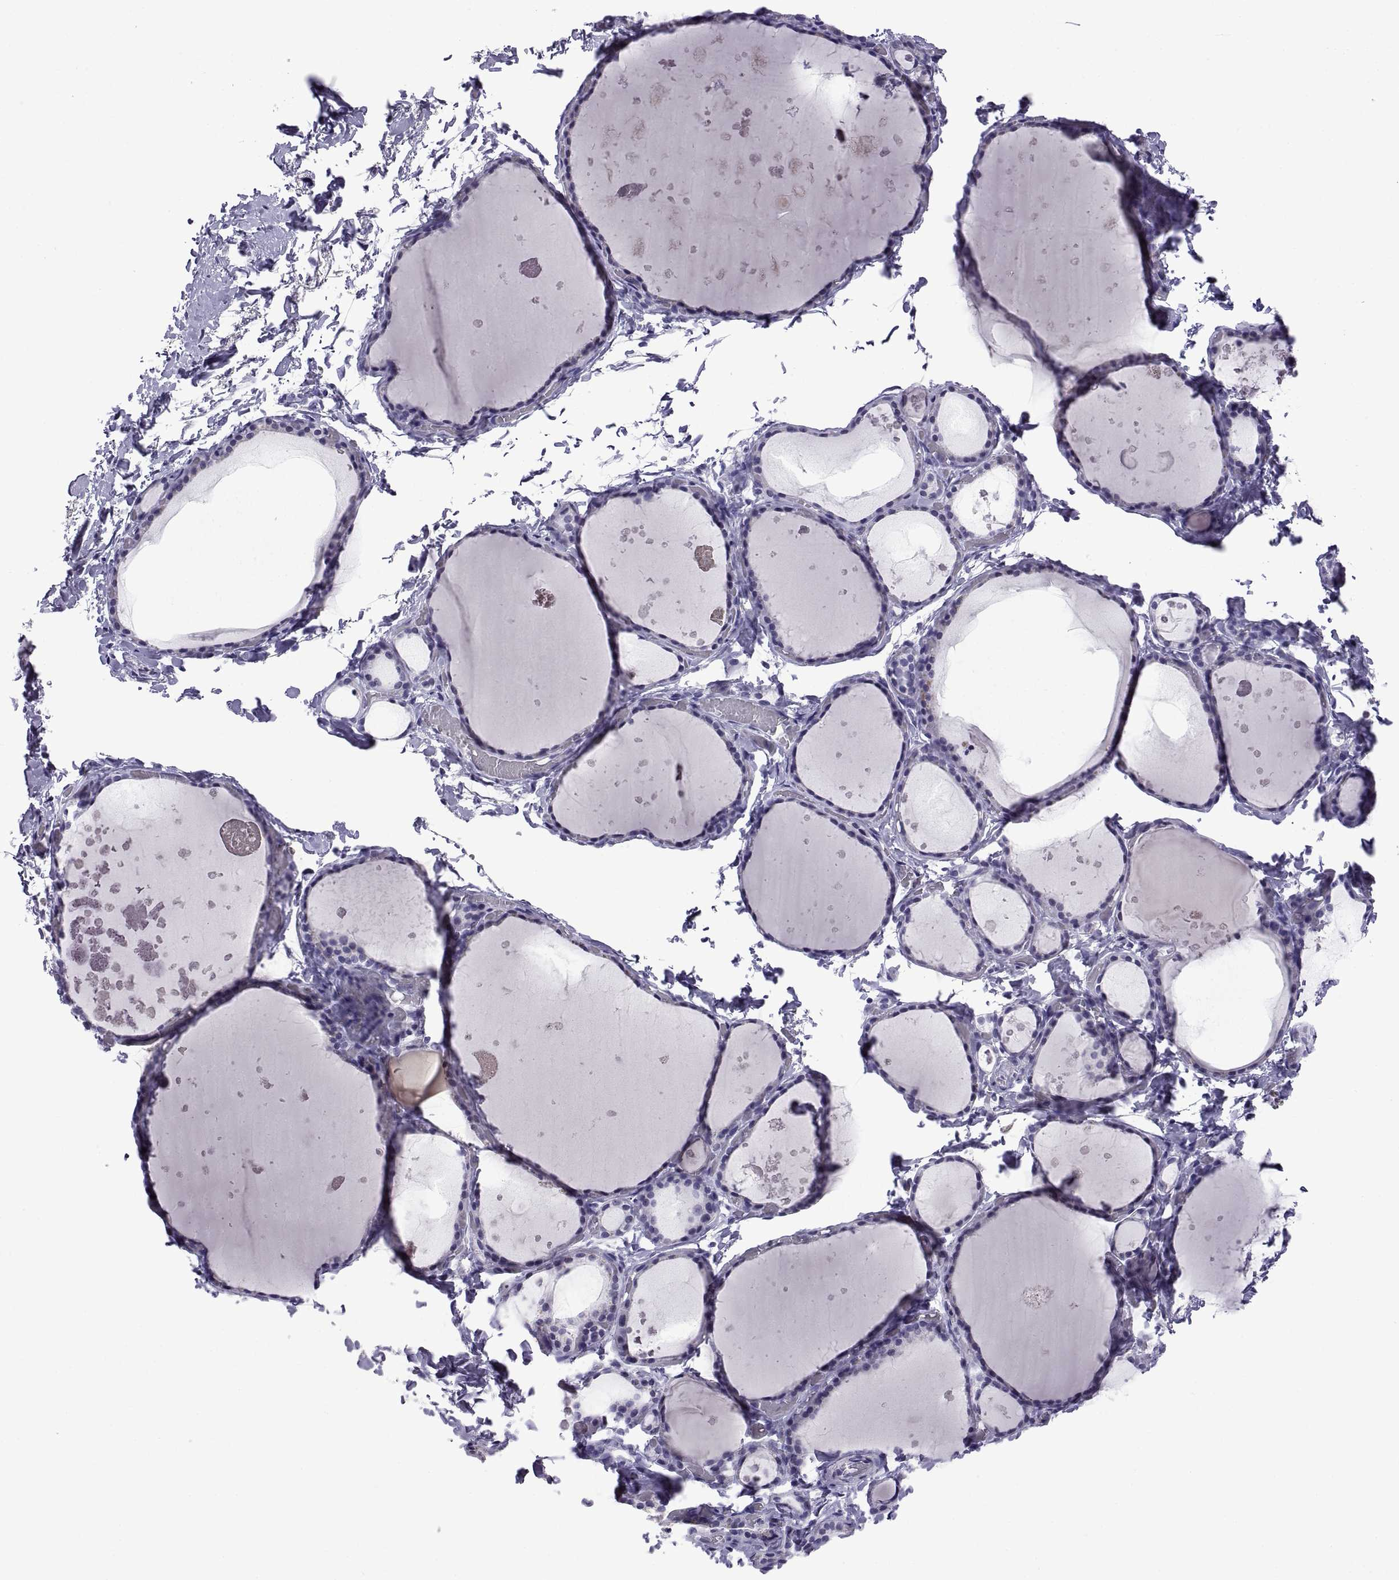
{"staining": {"intensity": "negative", "quantity": "none", "location": "none"}, "tissue": "thyroid gland", "cell_type": "Glandular cells", "image_type": "normal", "snomed": [{"axis": "morphology", "description": "Normal tissue, NOS"}, {"axis": "topography", "description": "Thyroid gland"}], "caption": "This photomicrograph is of unremarkable thyroid gland stained with immunohistochemistry to label a protein in brown with the nuclei are counter-stained blue. There is no staining in glandular cells. (DAB immunohistochemistry (IHC), high magnification).", "gene": "C3orf22", "patient": {"sex": "female", "age": 56}}